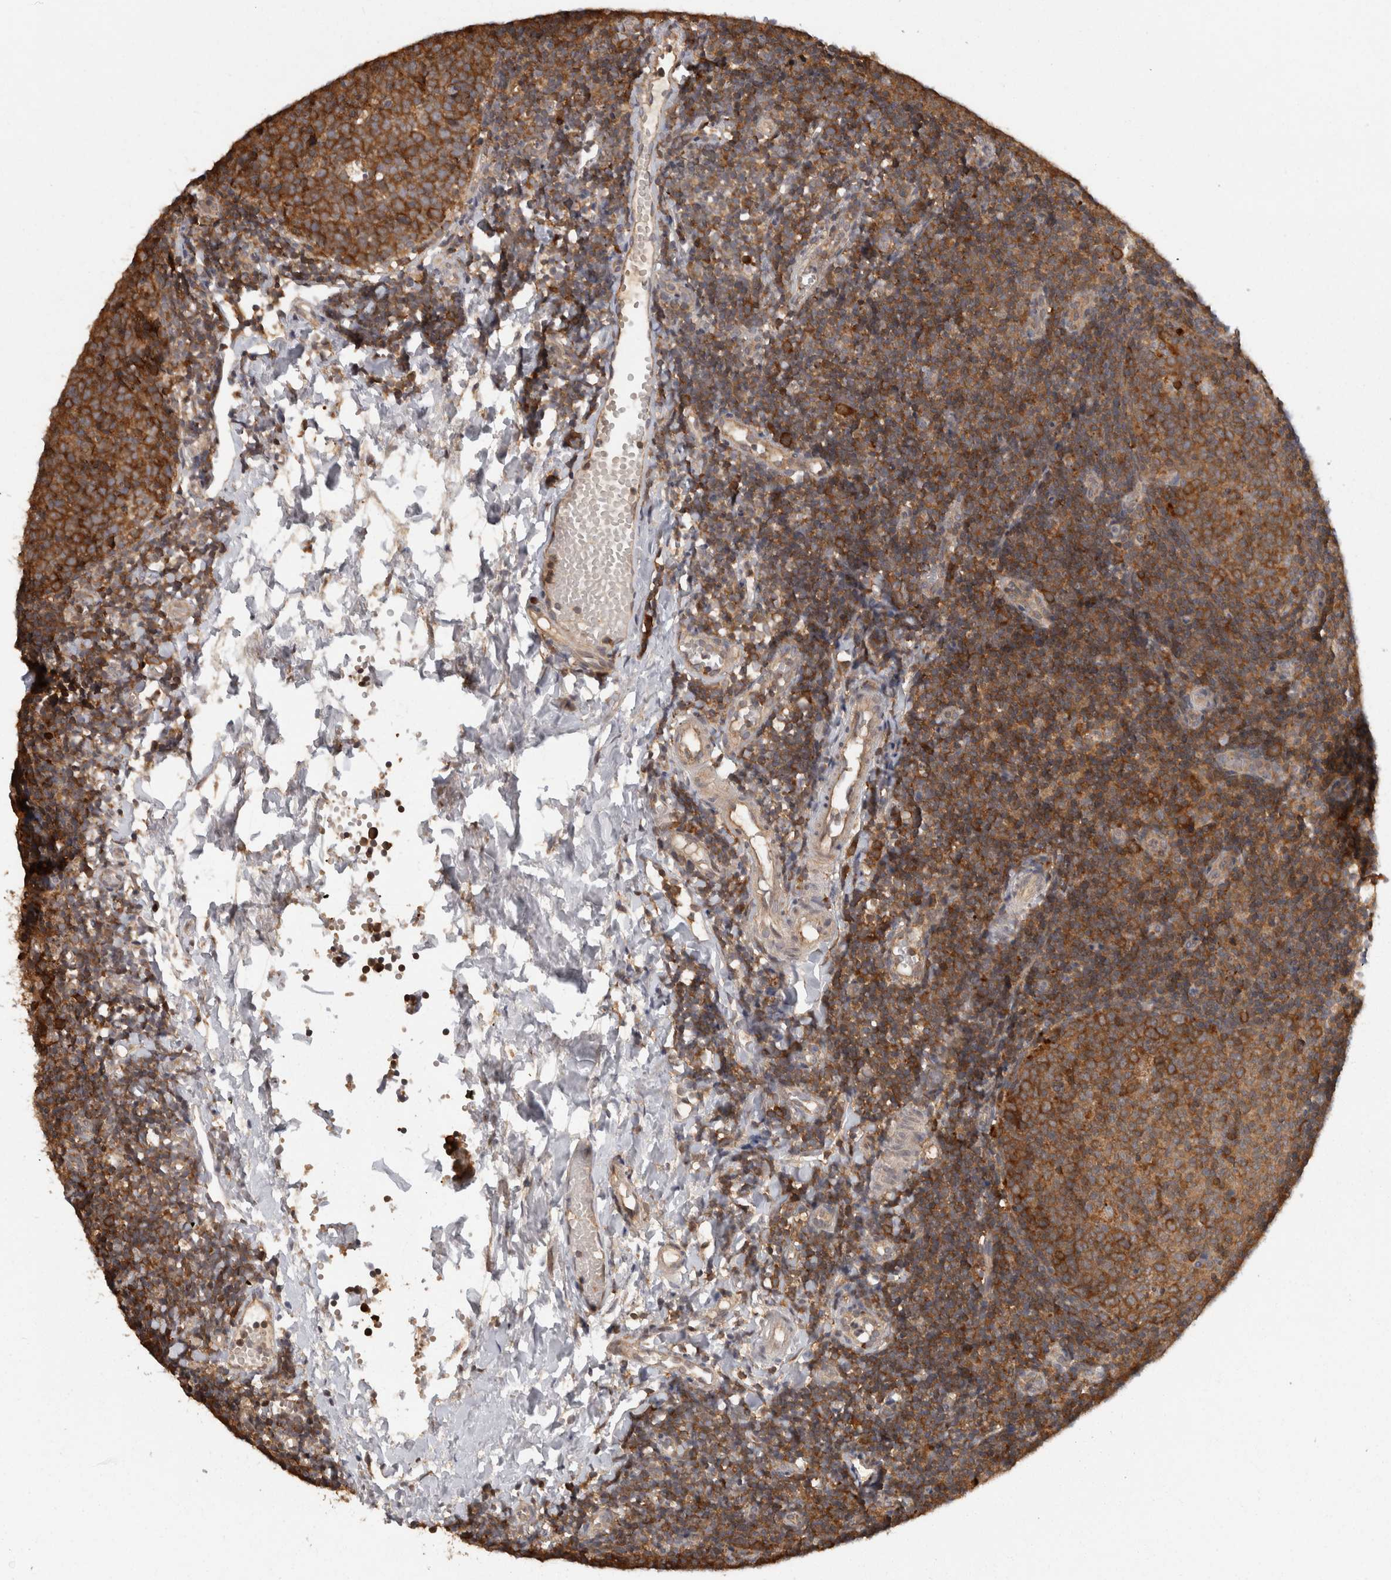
{"staining": {"intensity": "strong", "quantity": "<25%", "location": "cytoplasmic/membranous"}, "tissue": "tonsil", "cell_type": "Germinal center cells", "image_type": "normal", "snomed": [{"axis": "morphology", "description": "Normal tissue, NOS"}, {"axis": "topography", "description": "Tonsil"}], "caption": "IHC photomicrograph of normal tonsil: human tonsil stained using IHC displays medium levels of strong protein expression localized specifically in the cytoplasmic/membranous of germinal center cells, appearing as a cytoplasmic/membranous brown color.", "gene": "ACAT2", "patient": {"sex": "female", "age": 19}}